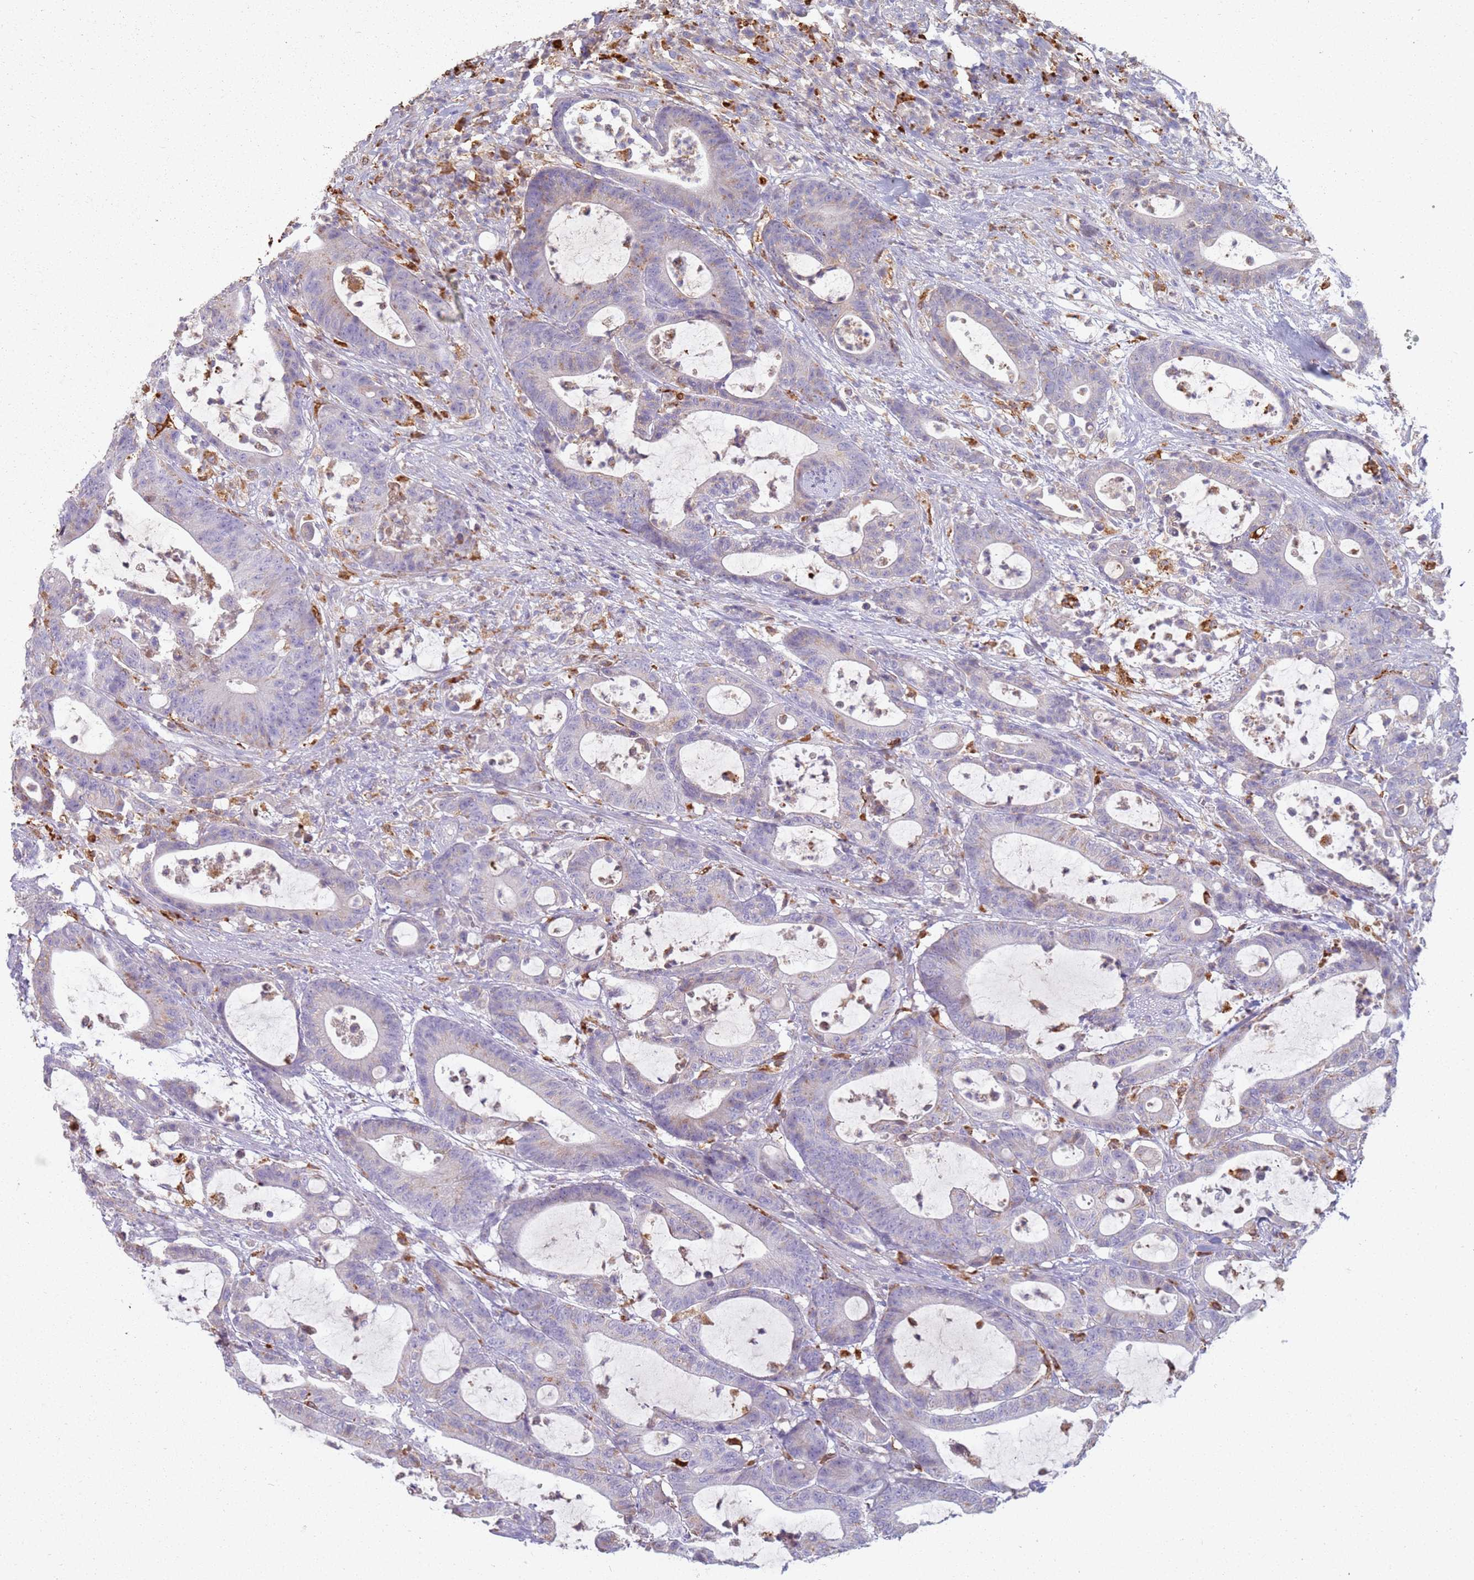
{"staining": {"intensity": "negative", "quantity": "none", "location": "none"}, "tissue": "colorectal cancer", "cell_type": "Tumor cells", "image_type": "cancer", "snomed": [{"axis": "morphology", "description": "Adenocarcinoma, NOS"}, {"axis": "topography", "description": "Colon"}], "caption": "This micrograph is of colorectal cancer (adenocarcinoma) stained with immunohistochemistry (IHC) to label a protein in brown with the nuclei are counter-stained blue. There is no expression in tumor cells.", "gene": "TMEM229B", "patient": {"sex": "female", "age": 84}}